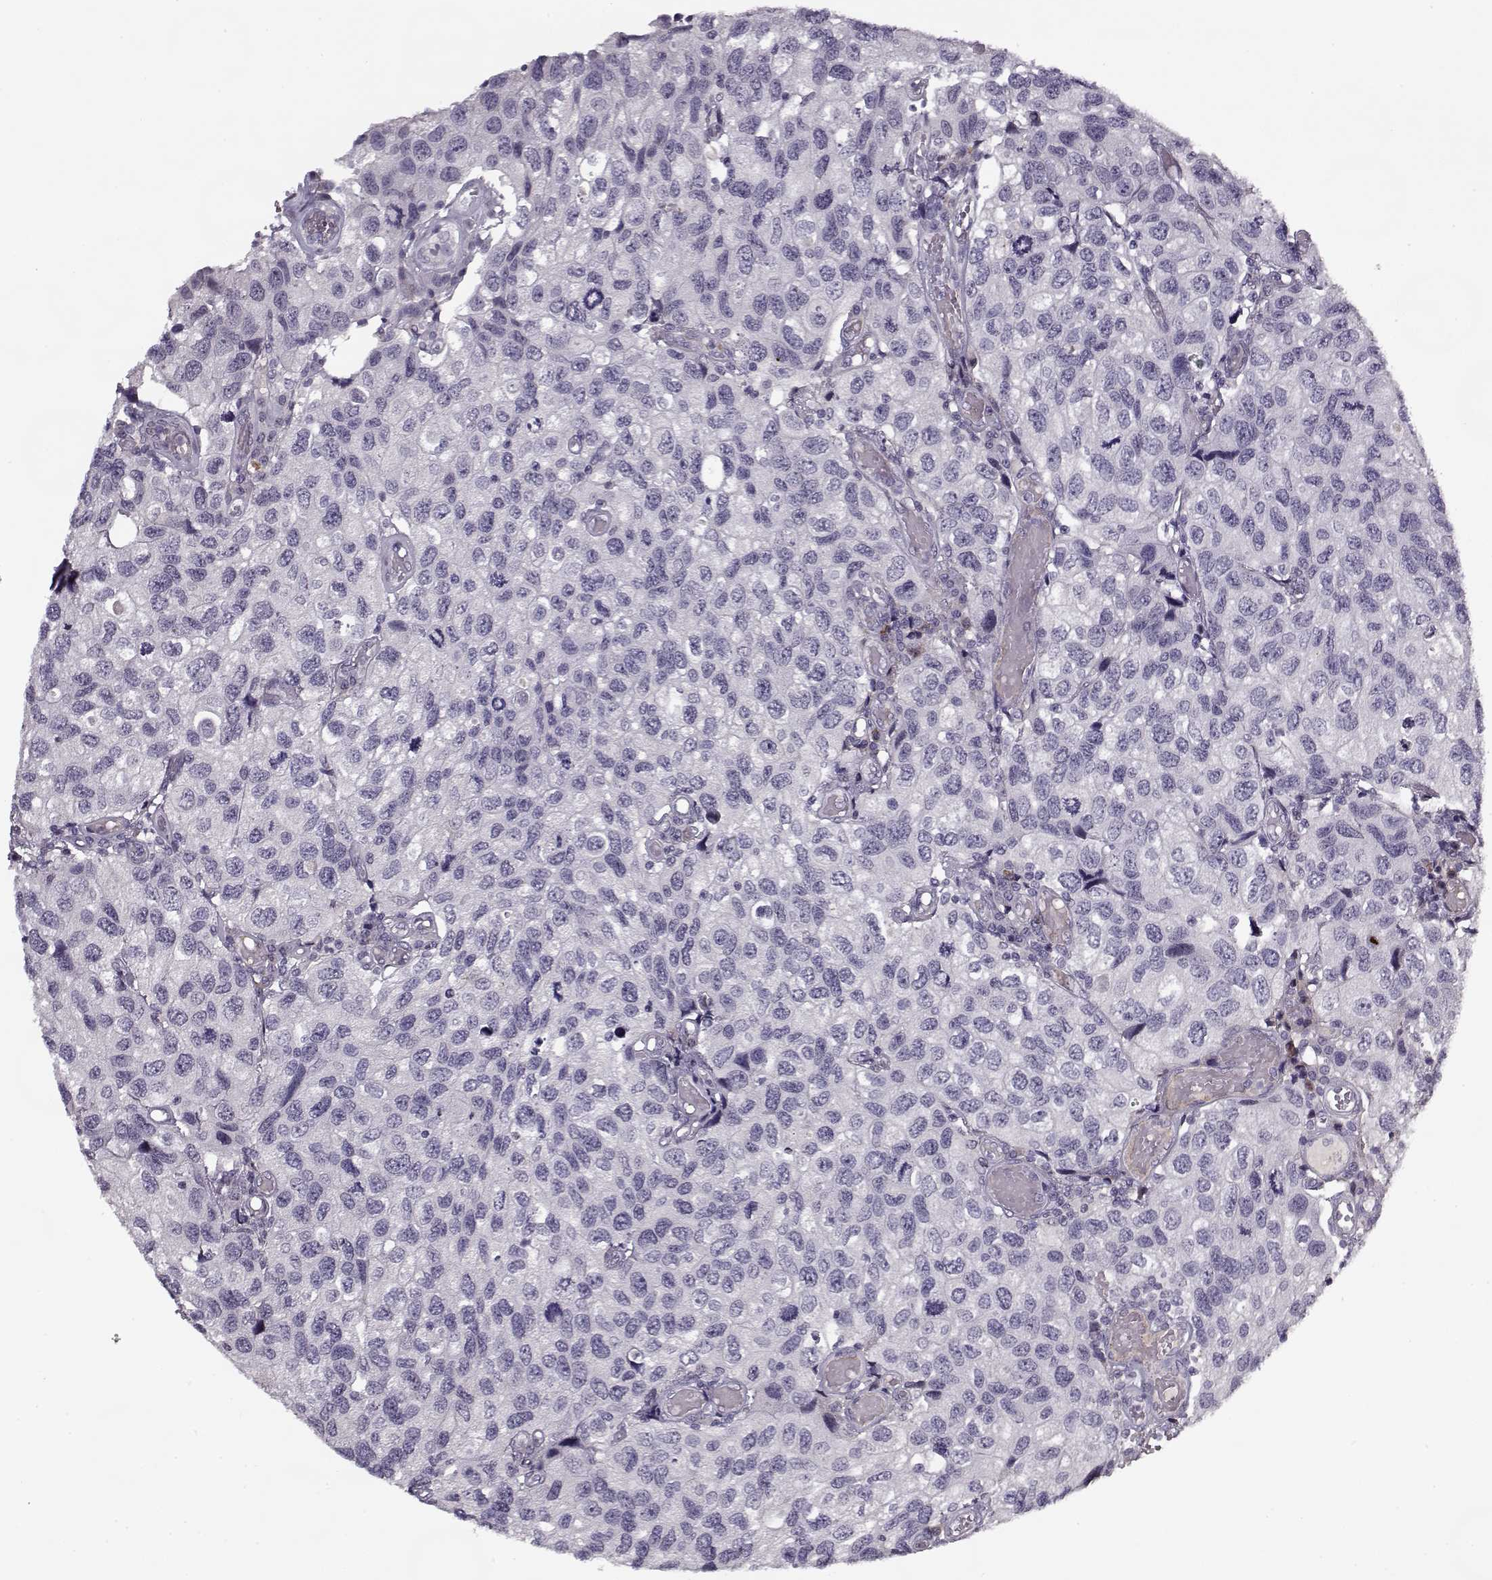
{"staining": {"intensity": "negative", "quantity": "none", "location": "none"}, "tissue": "urothelial cancer", "cell_type": "Tumor cells", "image_type": "cancer", "snomed": [{"axis": "morphology", "description": "Urothelial carcinoma, High grade"}, {"axis": "topography", "description": "Urinary bladder"}], "caption": "Immunohistochemical staining of high-grade urothelial carcinoma displays no significant positivity in tumor cells. Brightfield microscopy of immunohistochemistry (IHC) stained with DAB (brown) and hematoxylin (blue), captured at high magnification.", "gene": "KRT9", "patient": {"sex": "male", "age": 79}}